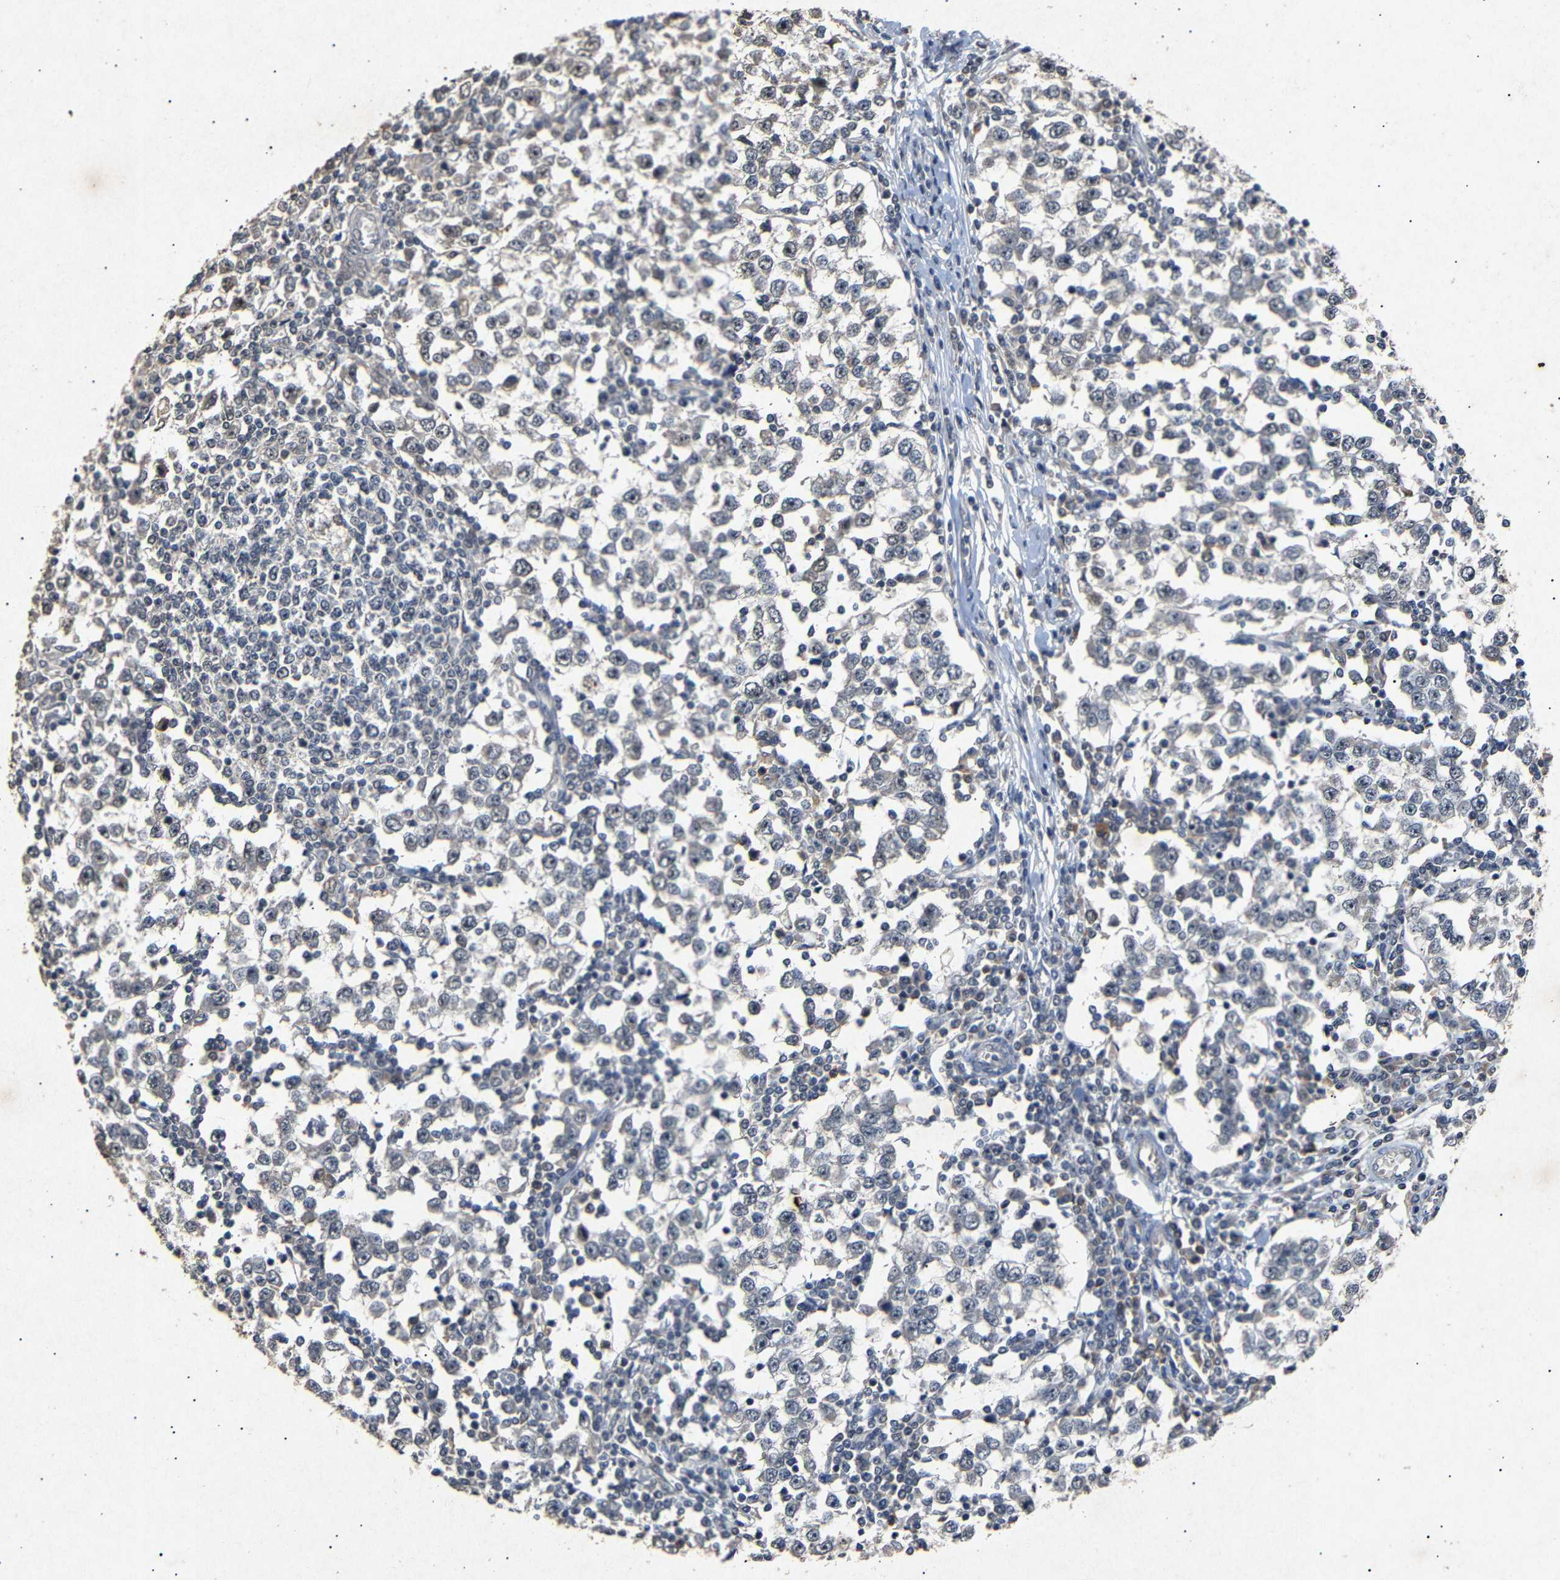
{"staining": {"intensity": "moderate", "quantity": "<25%", "location": "nuclear"}, "tissue": "testis cancer", "cell_type": "Tumor cells", "image_type": "cancer", "snomed": [{"axis": "morphology", "description": "Seminoma, NOS"}, {"axis": "topography", "description": "Testis"}], "caption": "Immunohistochemistry (DAB (3,3'-diaminobenzidine)) staining of seminoma (testis) exhibits moderate nuclear protein staining in approximately <25% of tumor cells.", "gene": "PARN", "patient": {"sex": "male", "age": 65}}